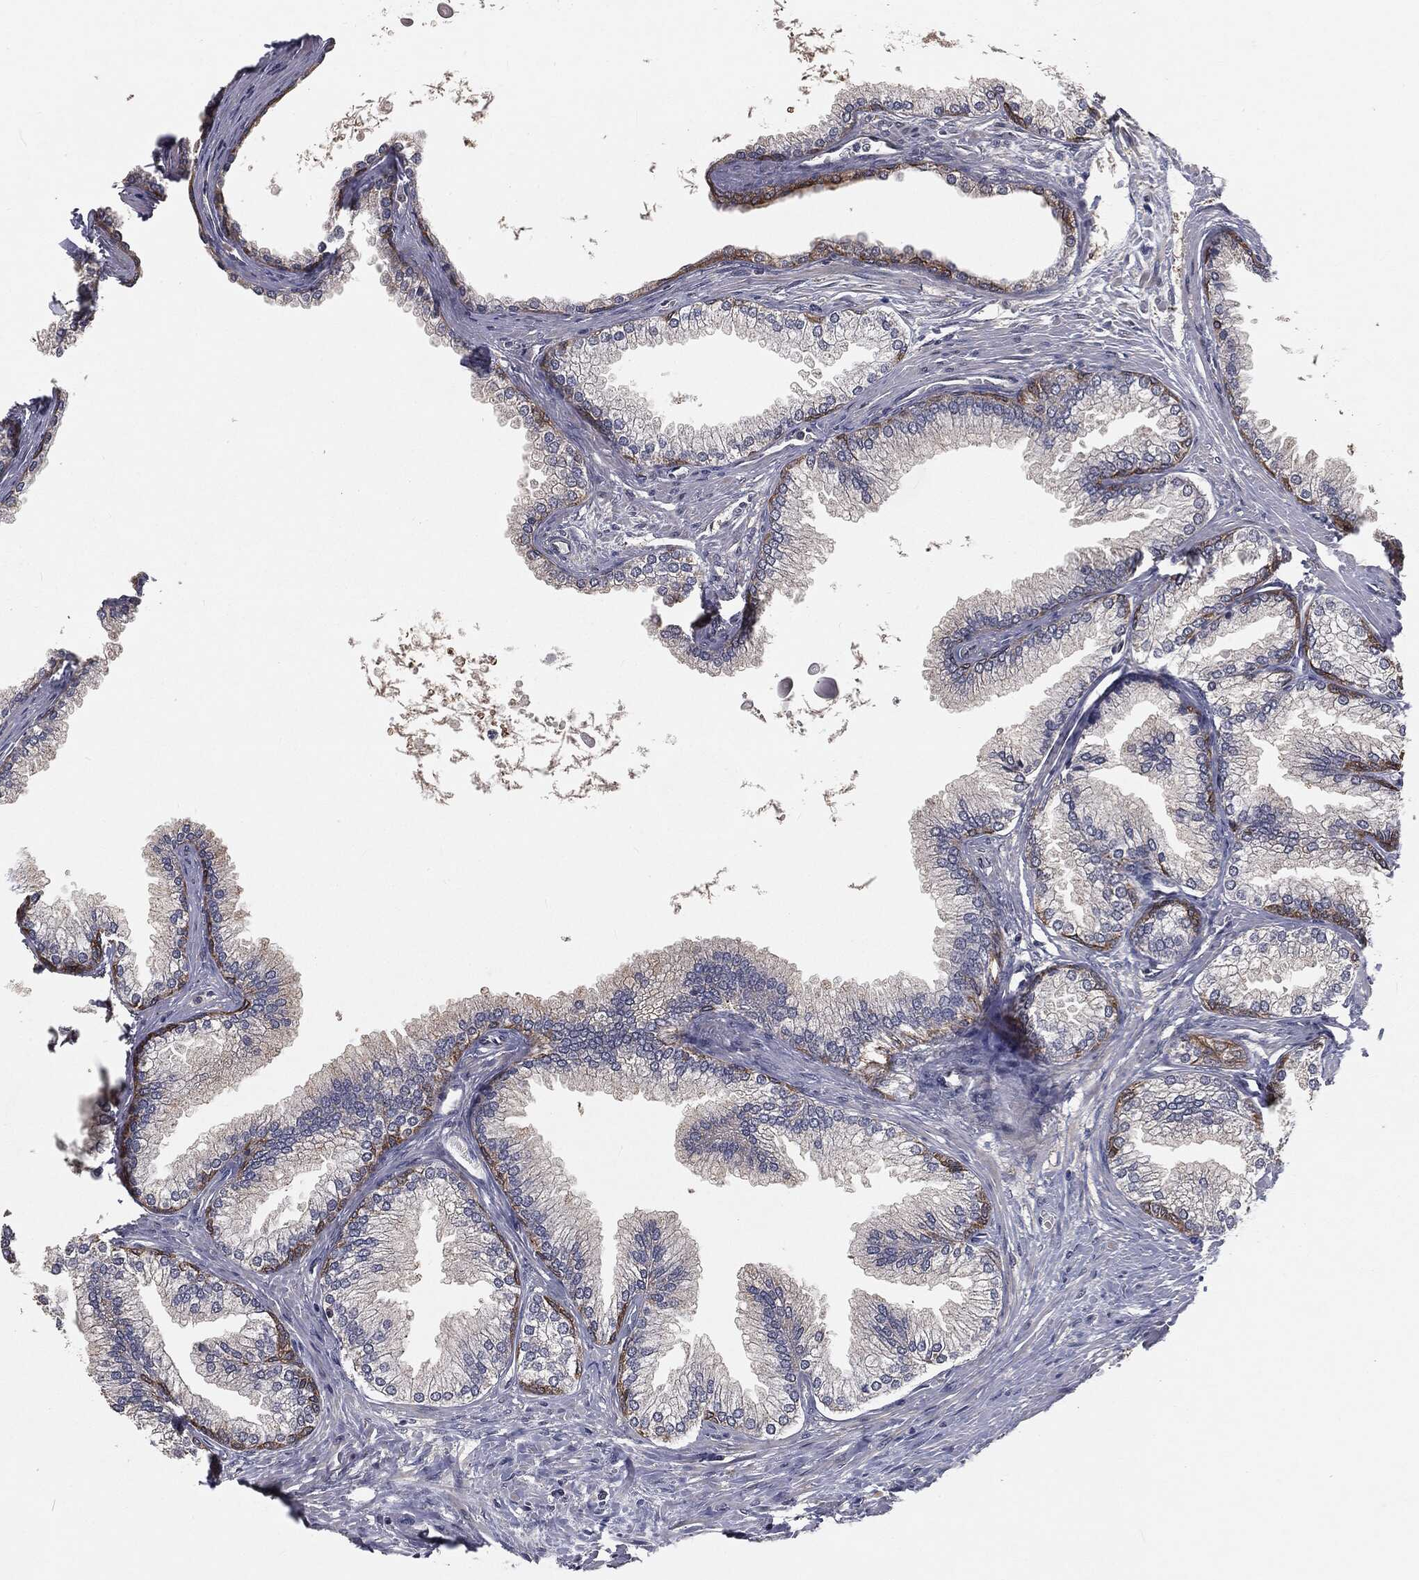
{"staining": {"intensity": "strong", "quantity": "25%-75%", "location": "cytoplasmic/membranous"}, "tissue": "prostate", "cell_type": "Glandular cells", "image_type": "normal", "snomed": [{"axis": "morphology", "description": "Normal tissue, NOS"}, {"axis": "topography", "description": "Prostate"}], "caption": "Prostate stained for a protein (brown) exhibits strong cytoplasmic/membranous positive positivity in approximately 25%-75% of glandular cells.", "gene": "FBXO7", "patient": {"sex": "male", "age": 72}}